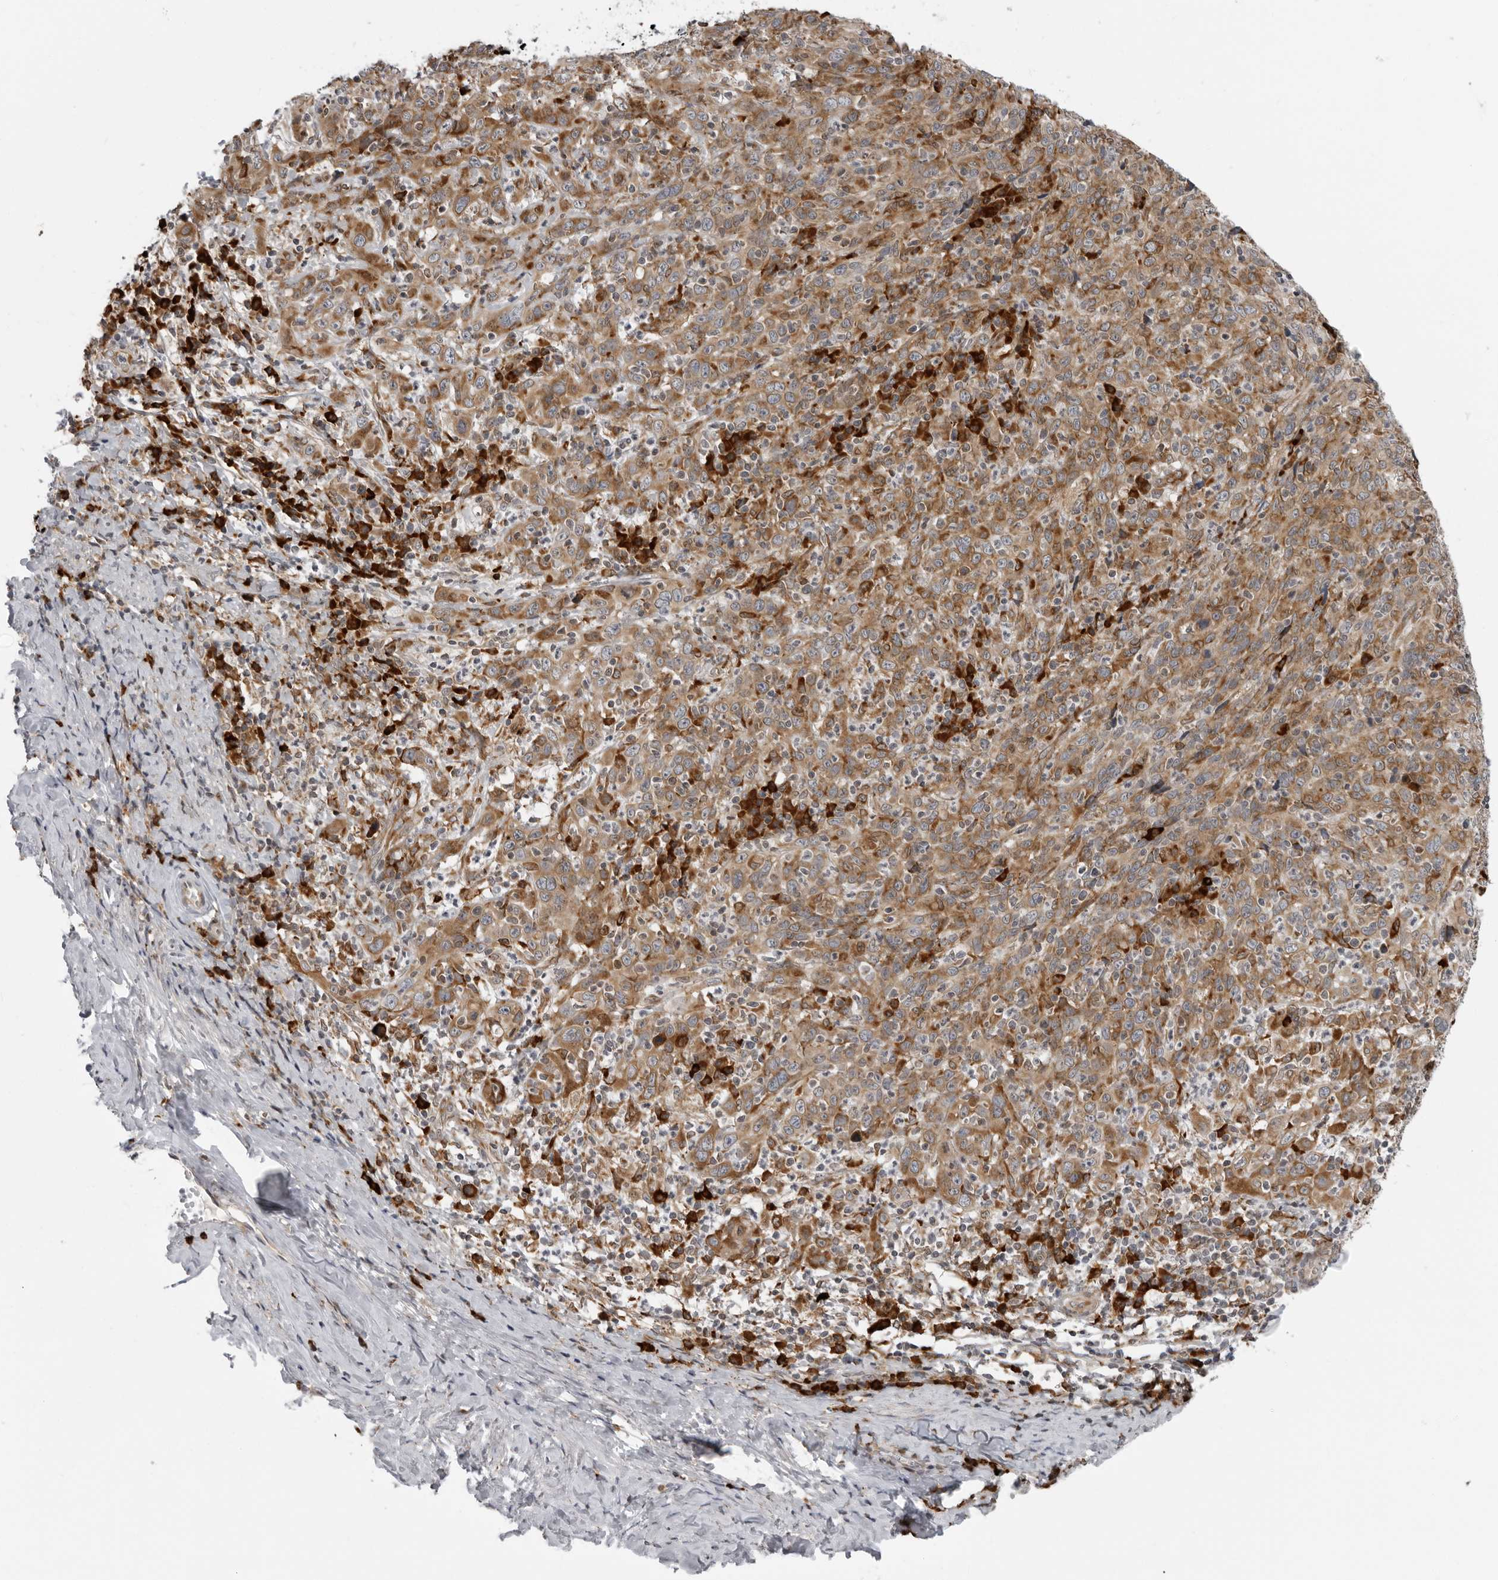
{"staining": {"intensity": "moderate", "quantity": ">75%", "location": "cytoplasmic/membranous"}, "tissue": "cervical cancer", "cell_type": "Tumor cells", "image_type": "cancer", "snomed": [{"axis": "morphology", "description": "Squamous cell carcinoma, NOS"}, {"axis": "topography", "description": "Cervix"}], "caption": "Protein expression analysis of human cervical squamous cell carcinoma reveals moderate cytoplasmic/membranous positivity in about >75% of tumor cells.", "gene": "ALPK2", "patient": {"sex": "female", "age": 46}}